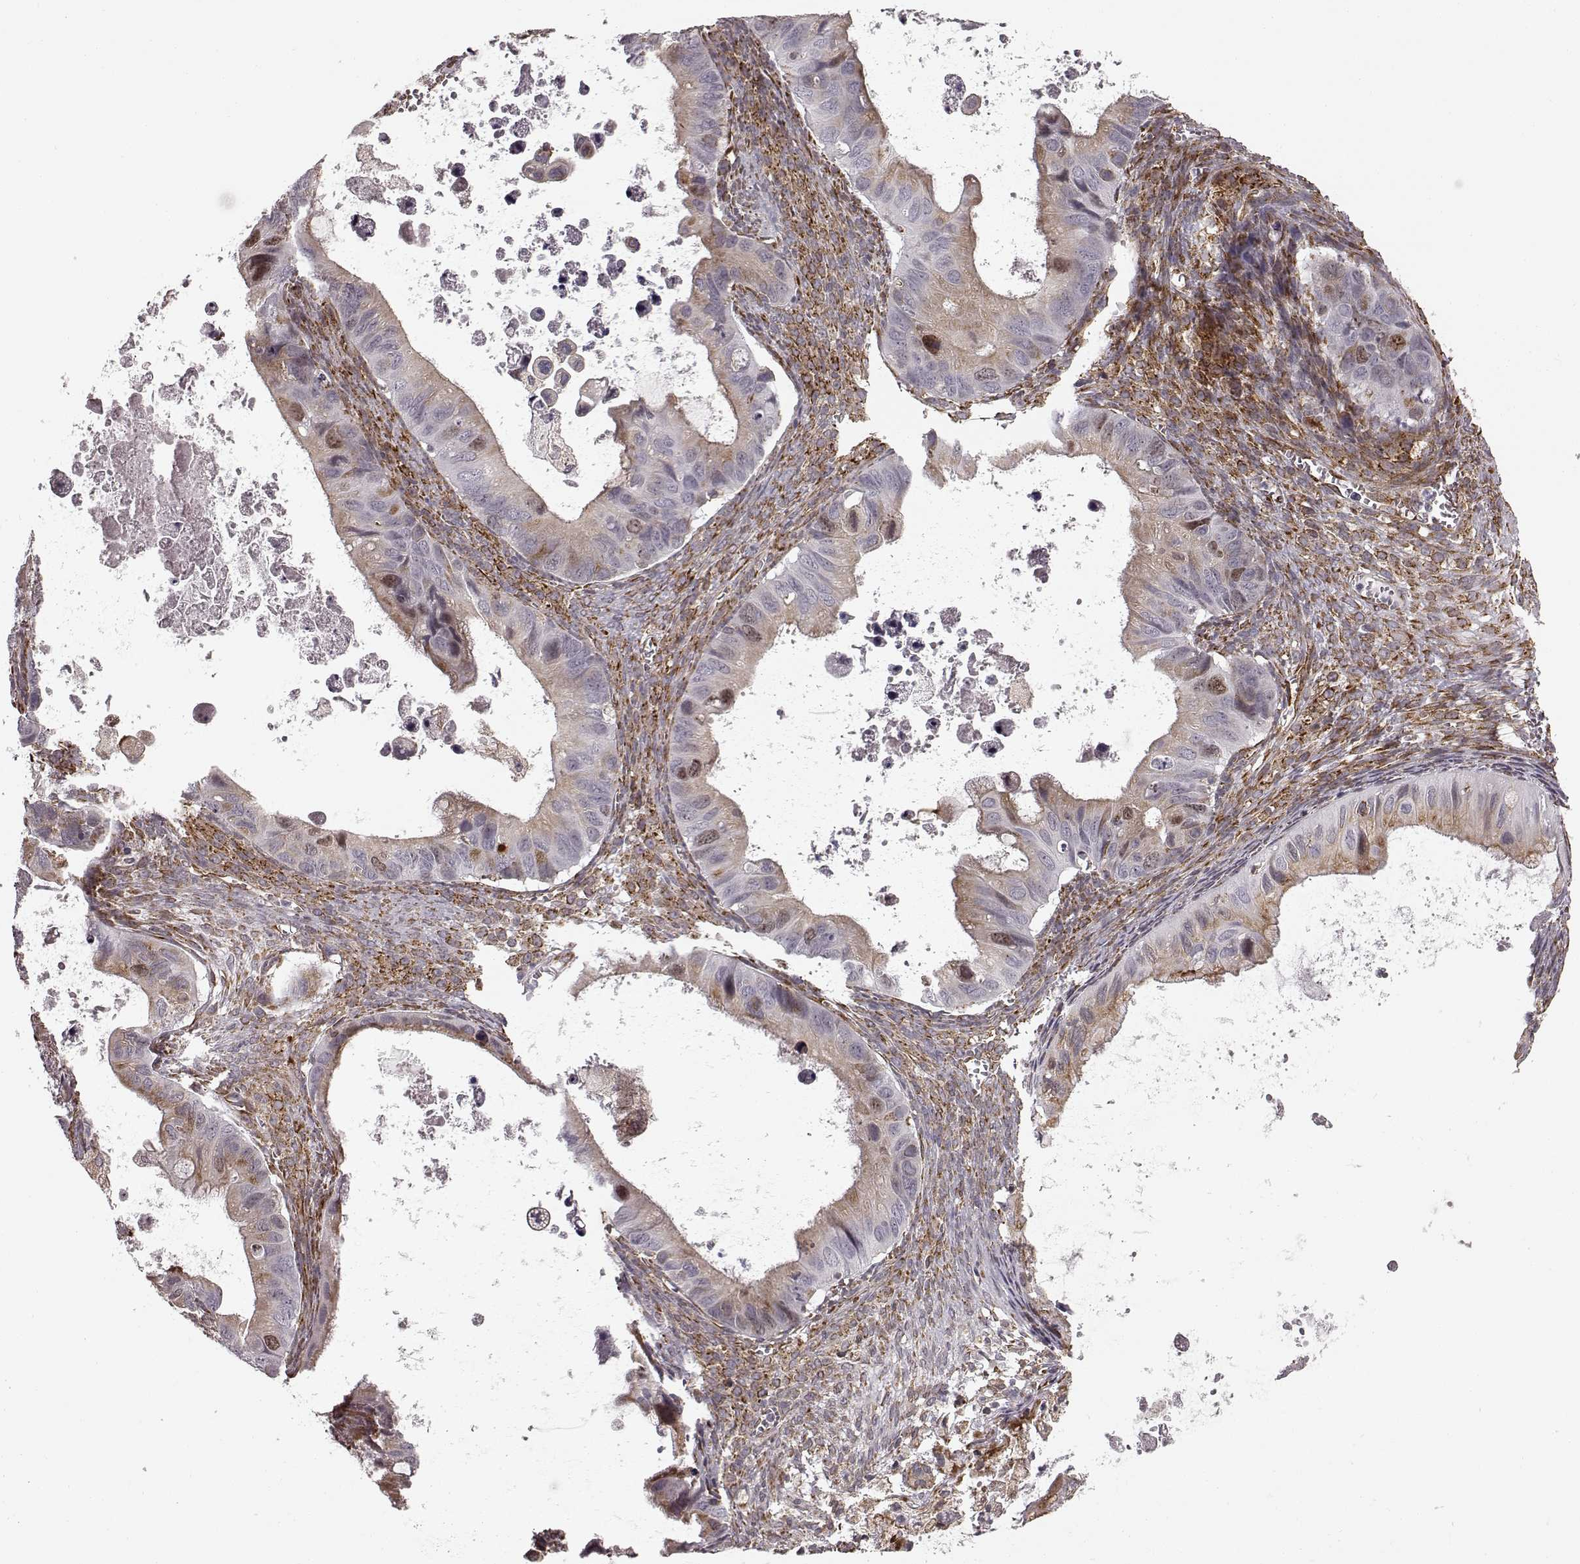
{"staining": {"intensity": "moderate", "quantity": "<25%", "location": "cytoplasmic/membranous"}, "tissue": "ovarian cancer", "cell_type": "Tumor cells", "image_type": "cancer", "snomed": [{"axis": "morphology", "description": "Cystadenocarcinoma, mucinous, NOS"}, {"axis": "topography", "description": "Ovary"}], "caption": "Tumor cells demonstrate low levels of moderate cytoplasmic/membranous staining in about <25% of cells in ovarian cancer.", "gene": "TMEM14A", "patient": {"sex": "female", "age": 64}}